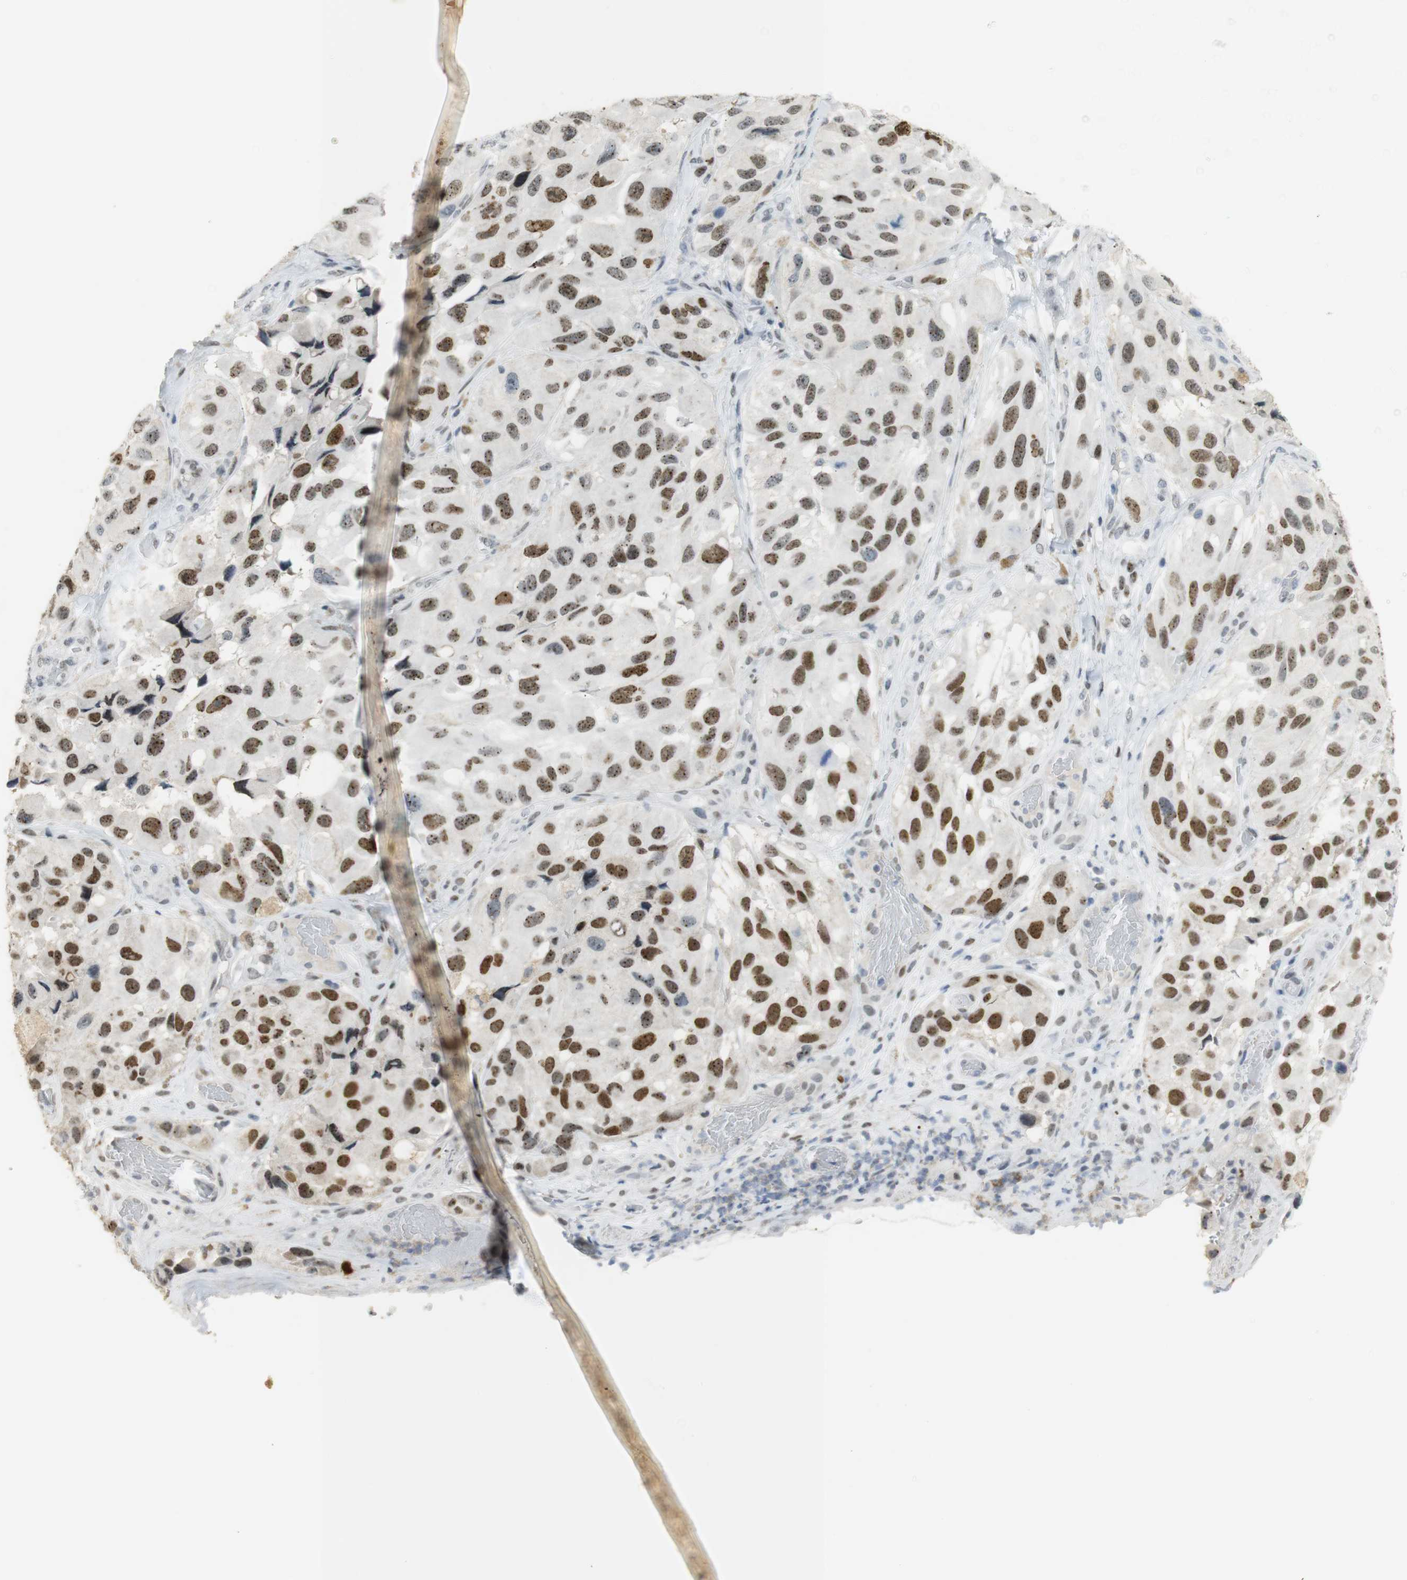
{"staining": {"intensity": "strong", "quantity": "25%-75%", "location": "nuclear"}, "tissue": "melanoma", "cell_type": "Tumor cells", "image_type": "cancer", "snomed": [{"axis": "morphology", "description": "Malignant melanoma, NOS"}, {"axis": "topography", "description": "Skin"}], "caption": "Melanoma stained with a brown dye displays strong nuclear positive staining in approximately 25%-75% of tumor cells.", "gene": "BMI1", "patient": {"sex": "female", "age": 73}}